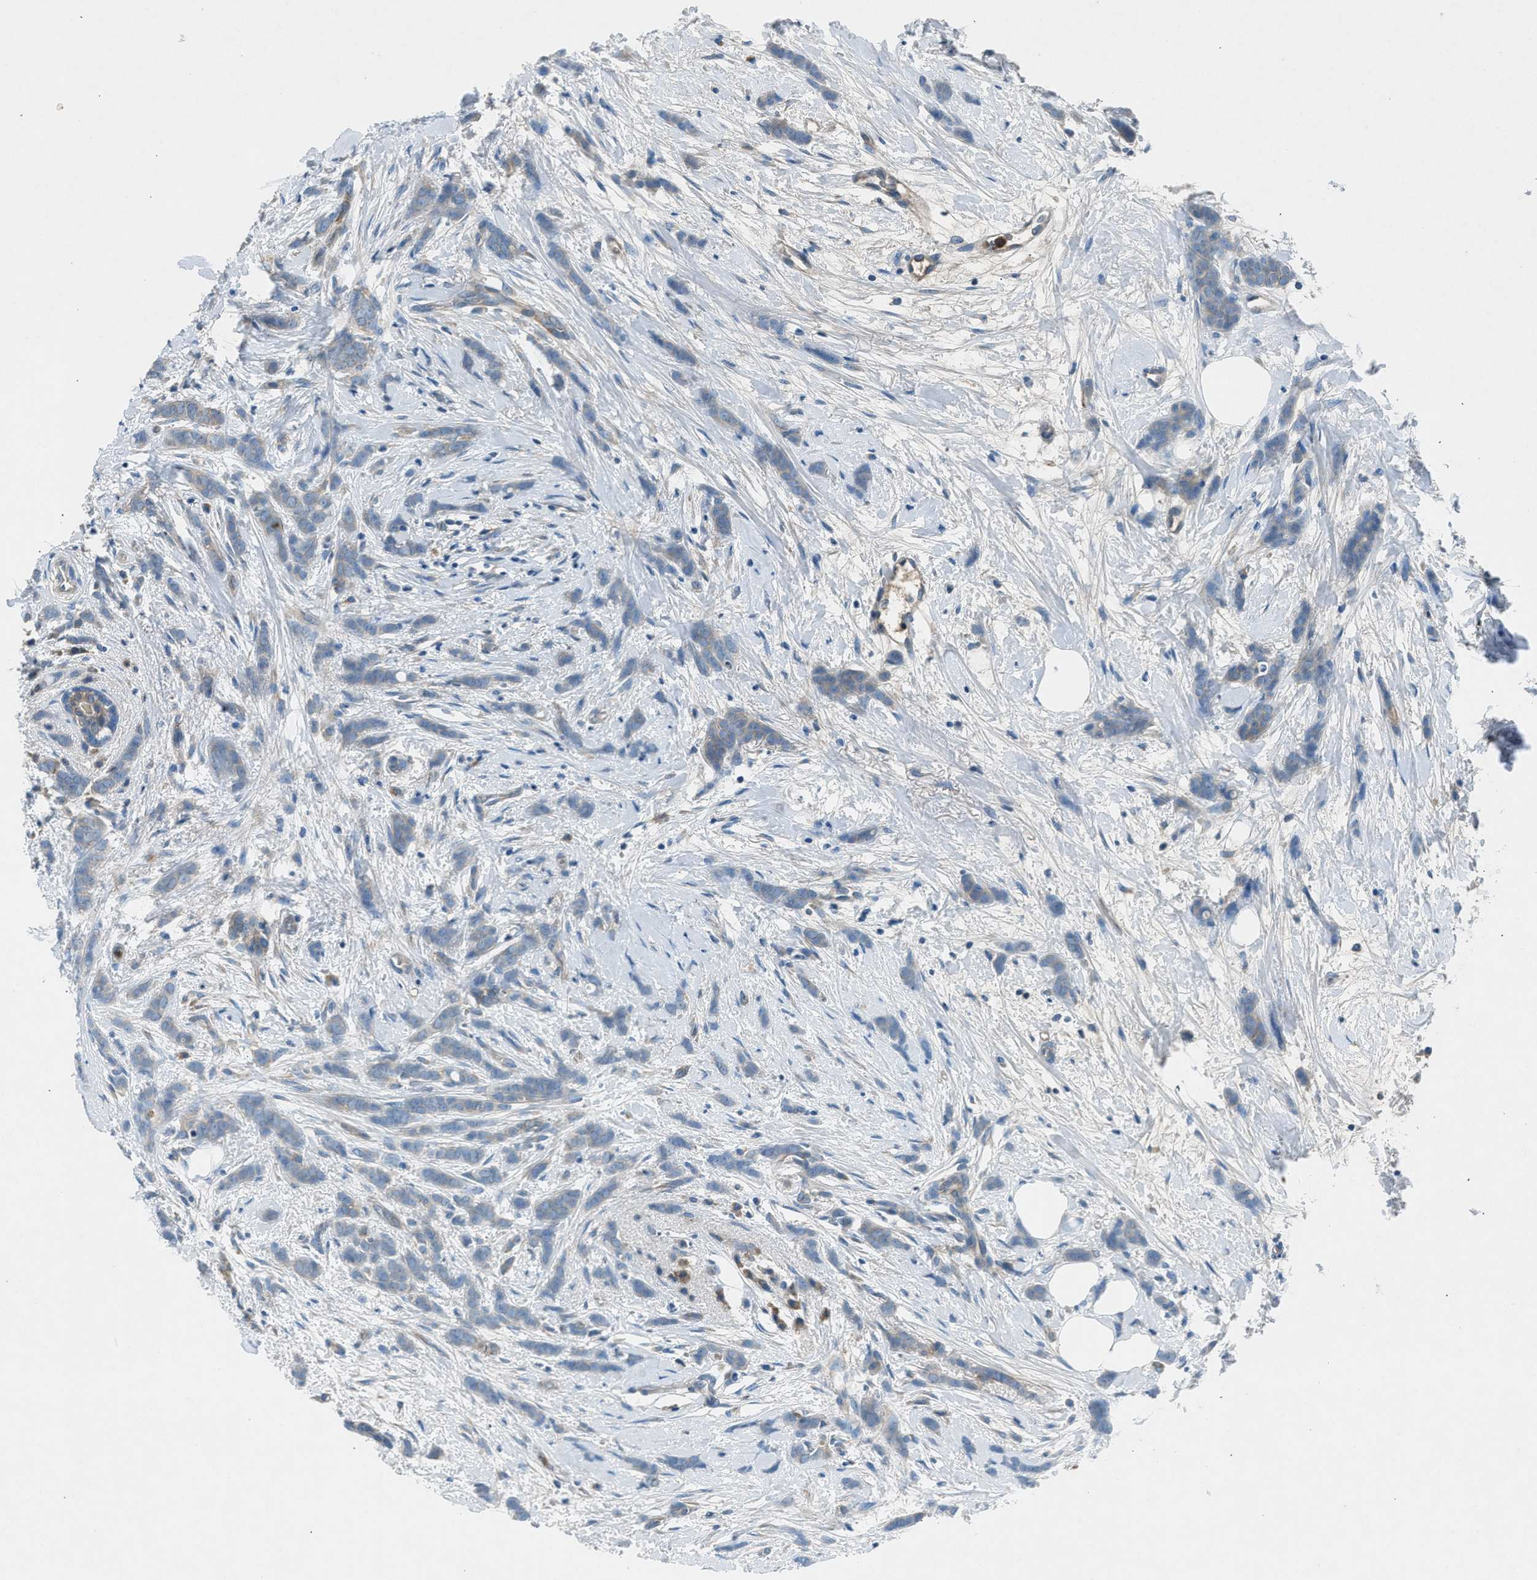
{"staining": {"intensity": "weak", "quantity": "<25%", "location": "cytoplasmic/membranous"}, "tissue": "breast cancer", "cell_type": "Tumor cells", "image_type": "cancer", "snomed": [{"axis": "morphology", "description": "Lobular carcinoma, in situ"}, {"axis": "morphology", "description": "Lobular carcinoma"}, {"axis": "topography", "description": "Breast"}], "caption": "DAB immunohistochemical staining of breast lobular carcinoma exhibits no significant expression in tumor cells.", "gene": "BMP1", "patient": {"sex": "female", "age": 41}}